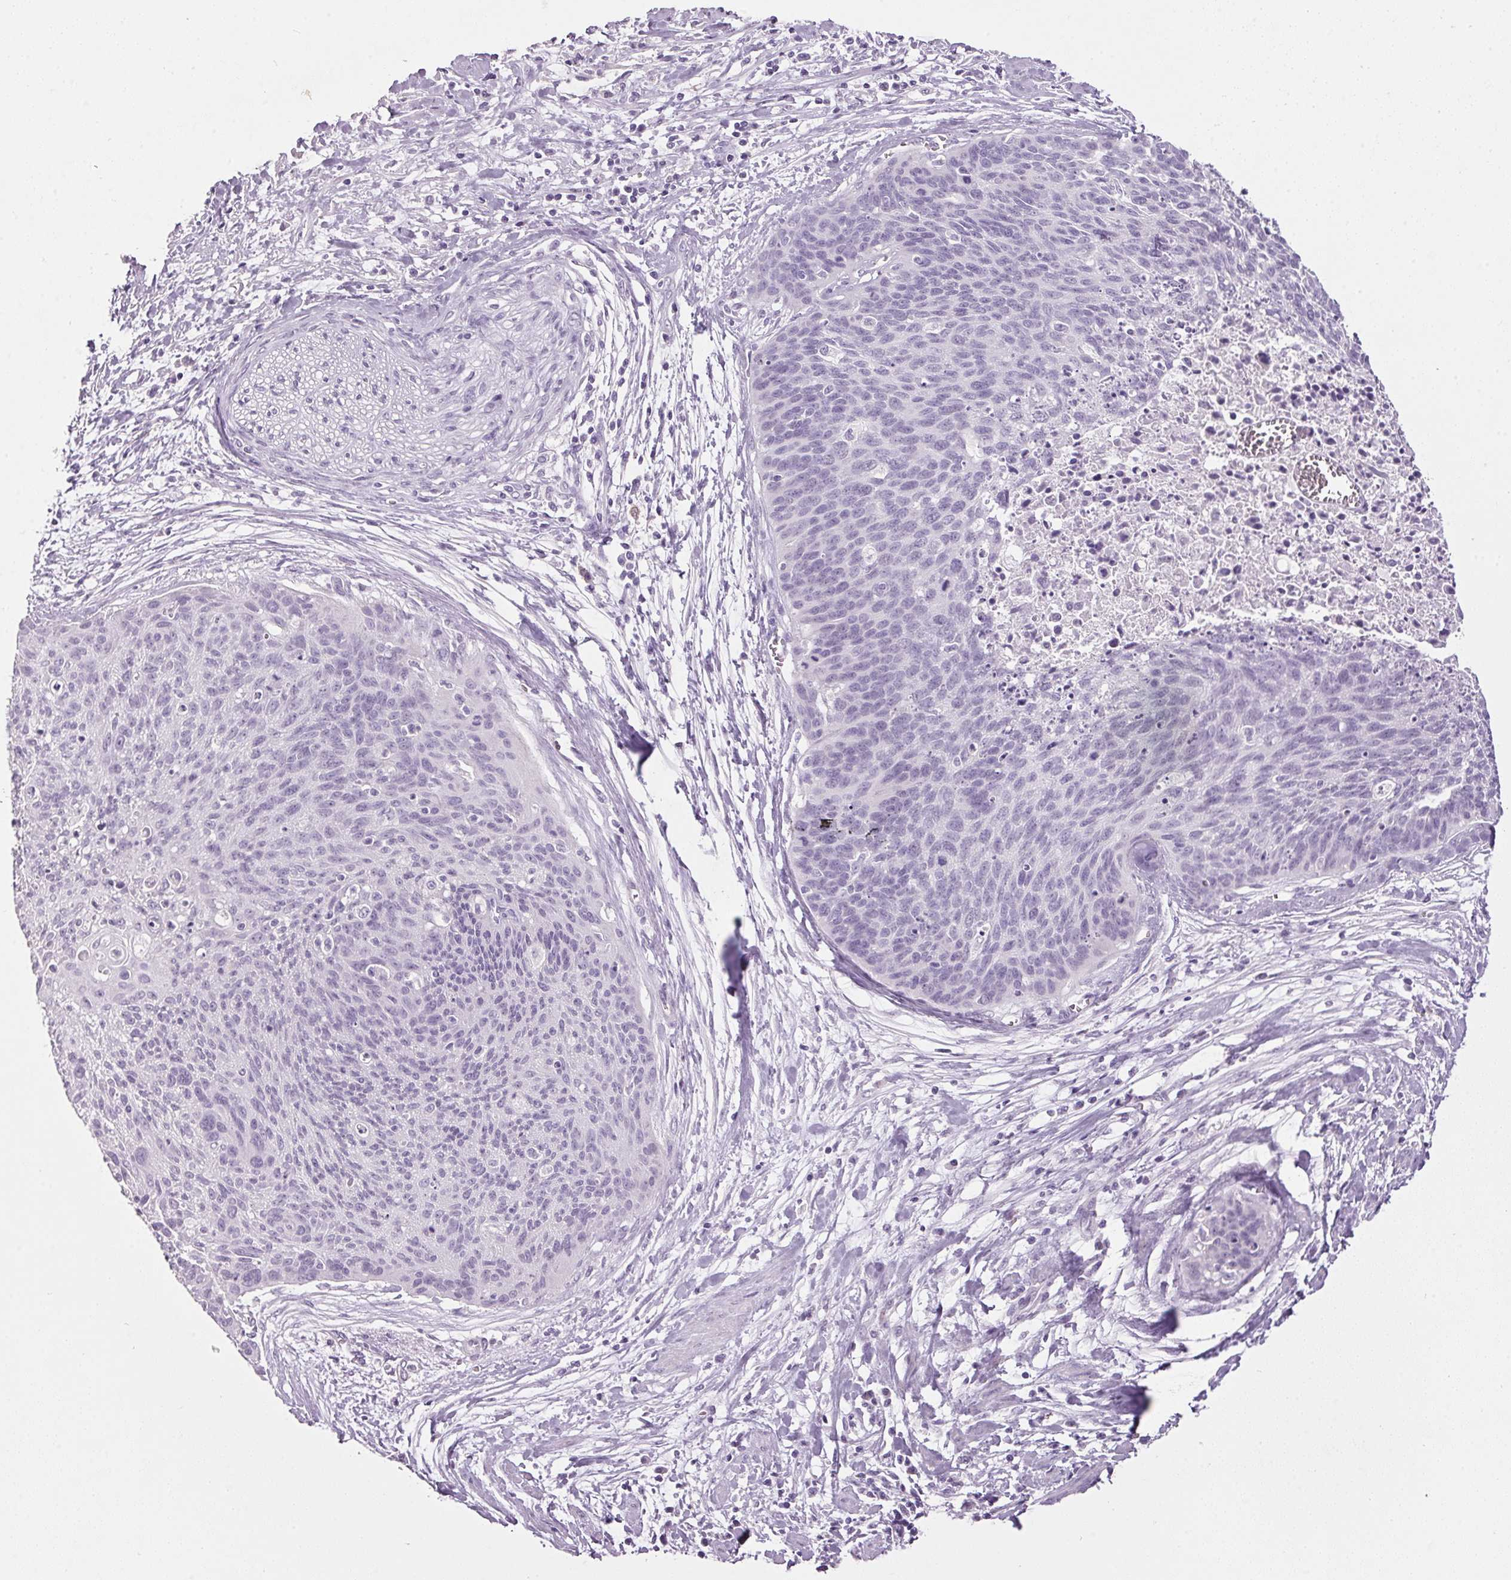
{"staining": {"intensity": "negative", "quantity": "none", "location": "none"}, "tissue": "cervical cancer", "cell_type": "Tumor cells", "image_type": "cancer", "snomed": [{"axis": "morphology", "description": "Squamous cell carcinoma, NOS"}, {"axis": "topography", "description": "Cervix"}], "caption": "This is a image of immunohistochemistry (IHC) staining of cervical cancer (squamous cell carcinoma), which shows no expression in tumor cells.", "gene": "PPP1R1A", "patient": {"sex": "female", "age": 55}}